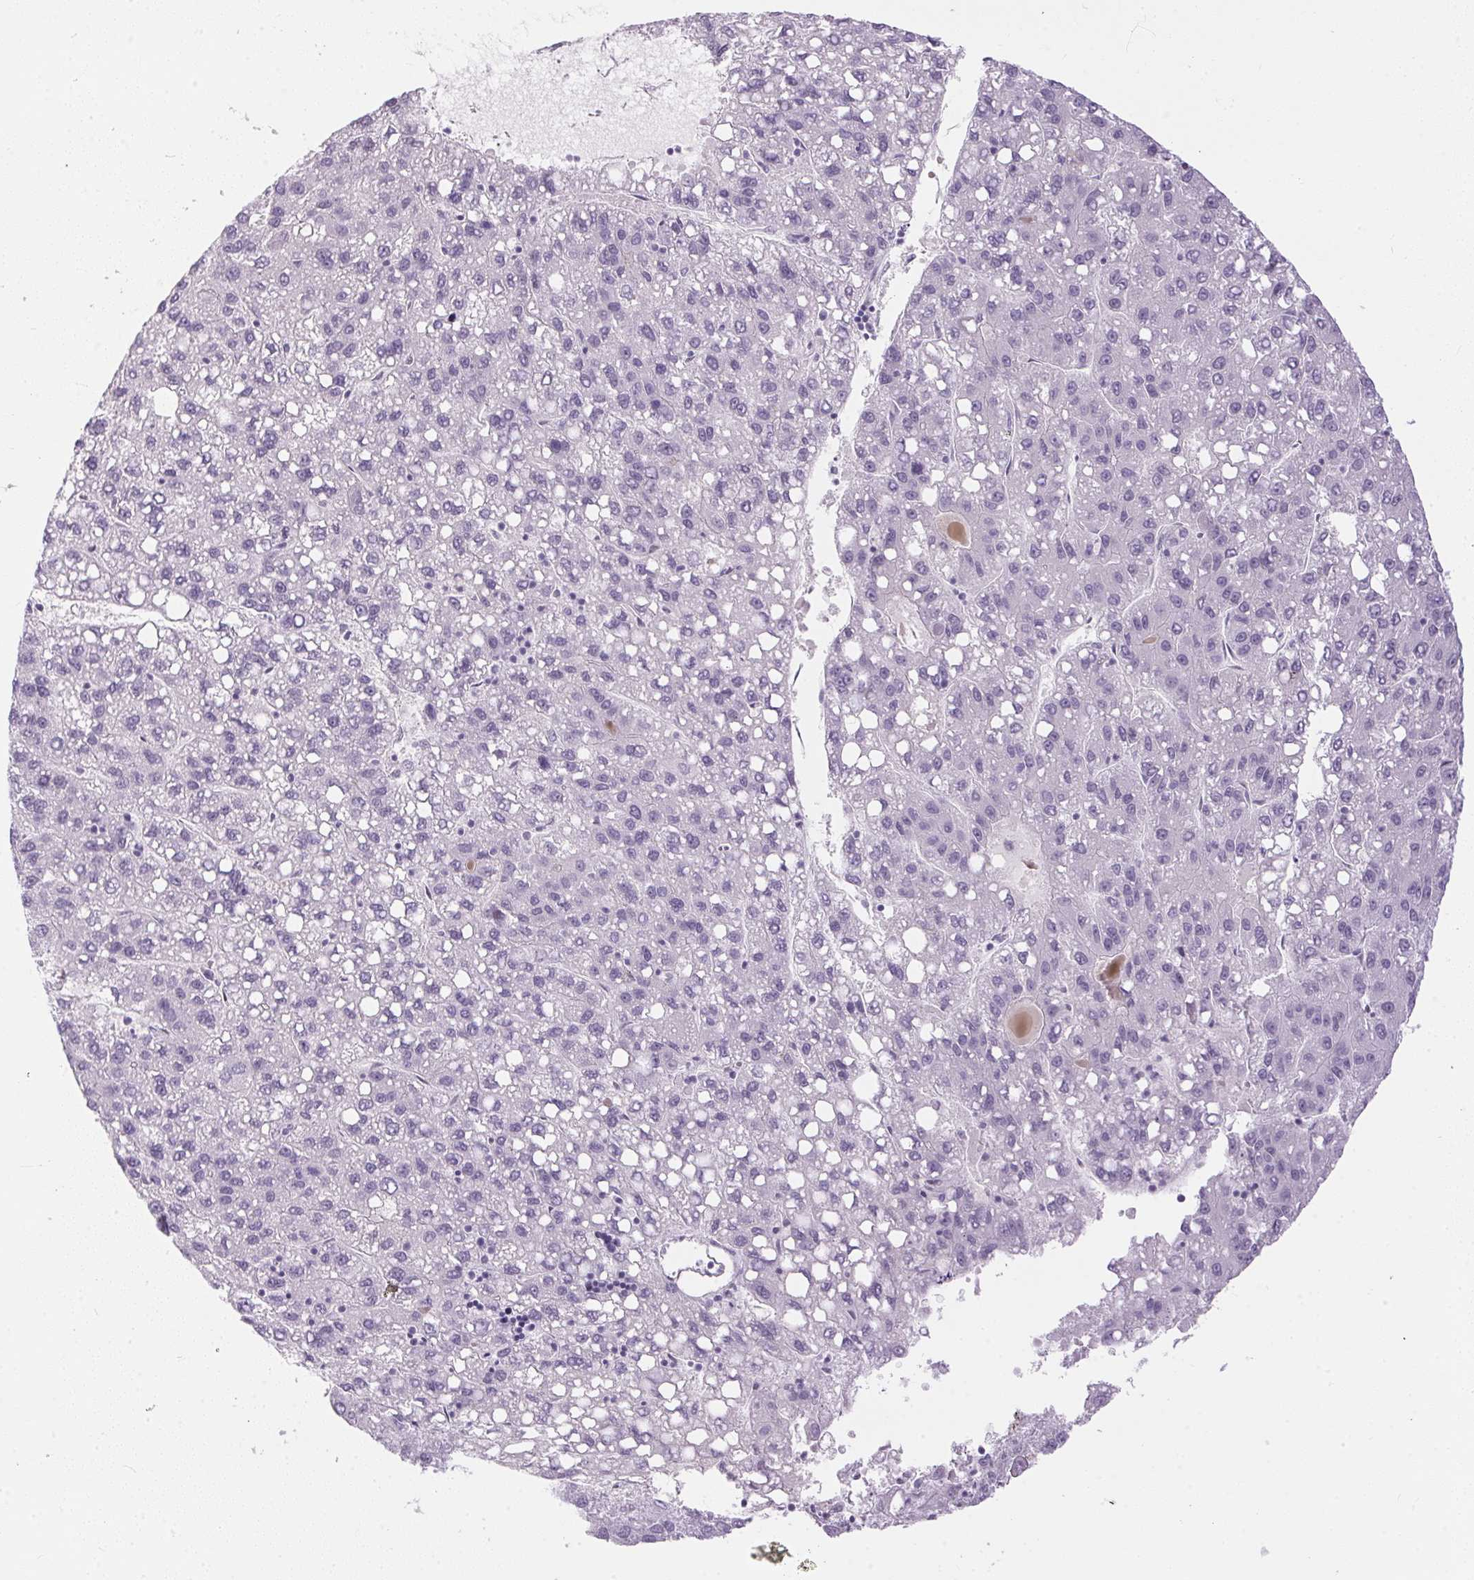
{"staining": {"intensity": "negative", "quantity": "none", "location": "none"}, "tissue": "liver cancer", "cell_type": "Tumor cells", "image_type": "cancer", "snomed": [{"axis": "morphology", "description": "Carcinoma, Hepatocellular, NOS"}, {"axis": "topography", "description": "Liver"}], "caption": "Immunohistochemical staining of hepatocellular carcinoma (liver) reveals no significant positivity in tumor cells.", "gene": "GBP6", "patient": {"sex": "female", "age": 82}}